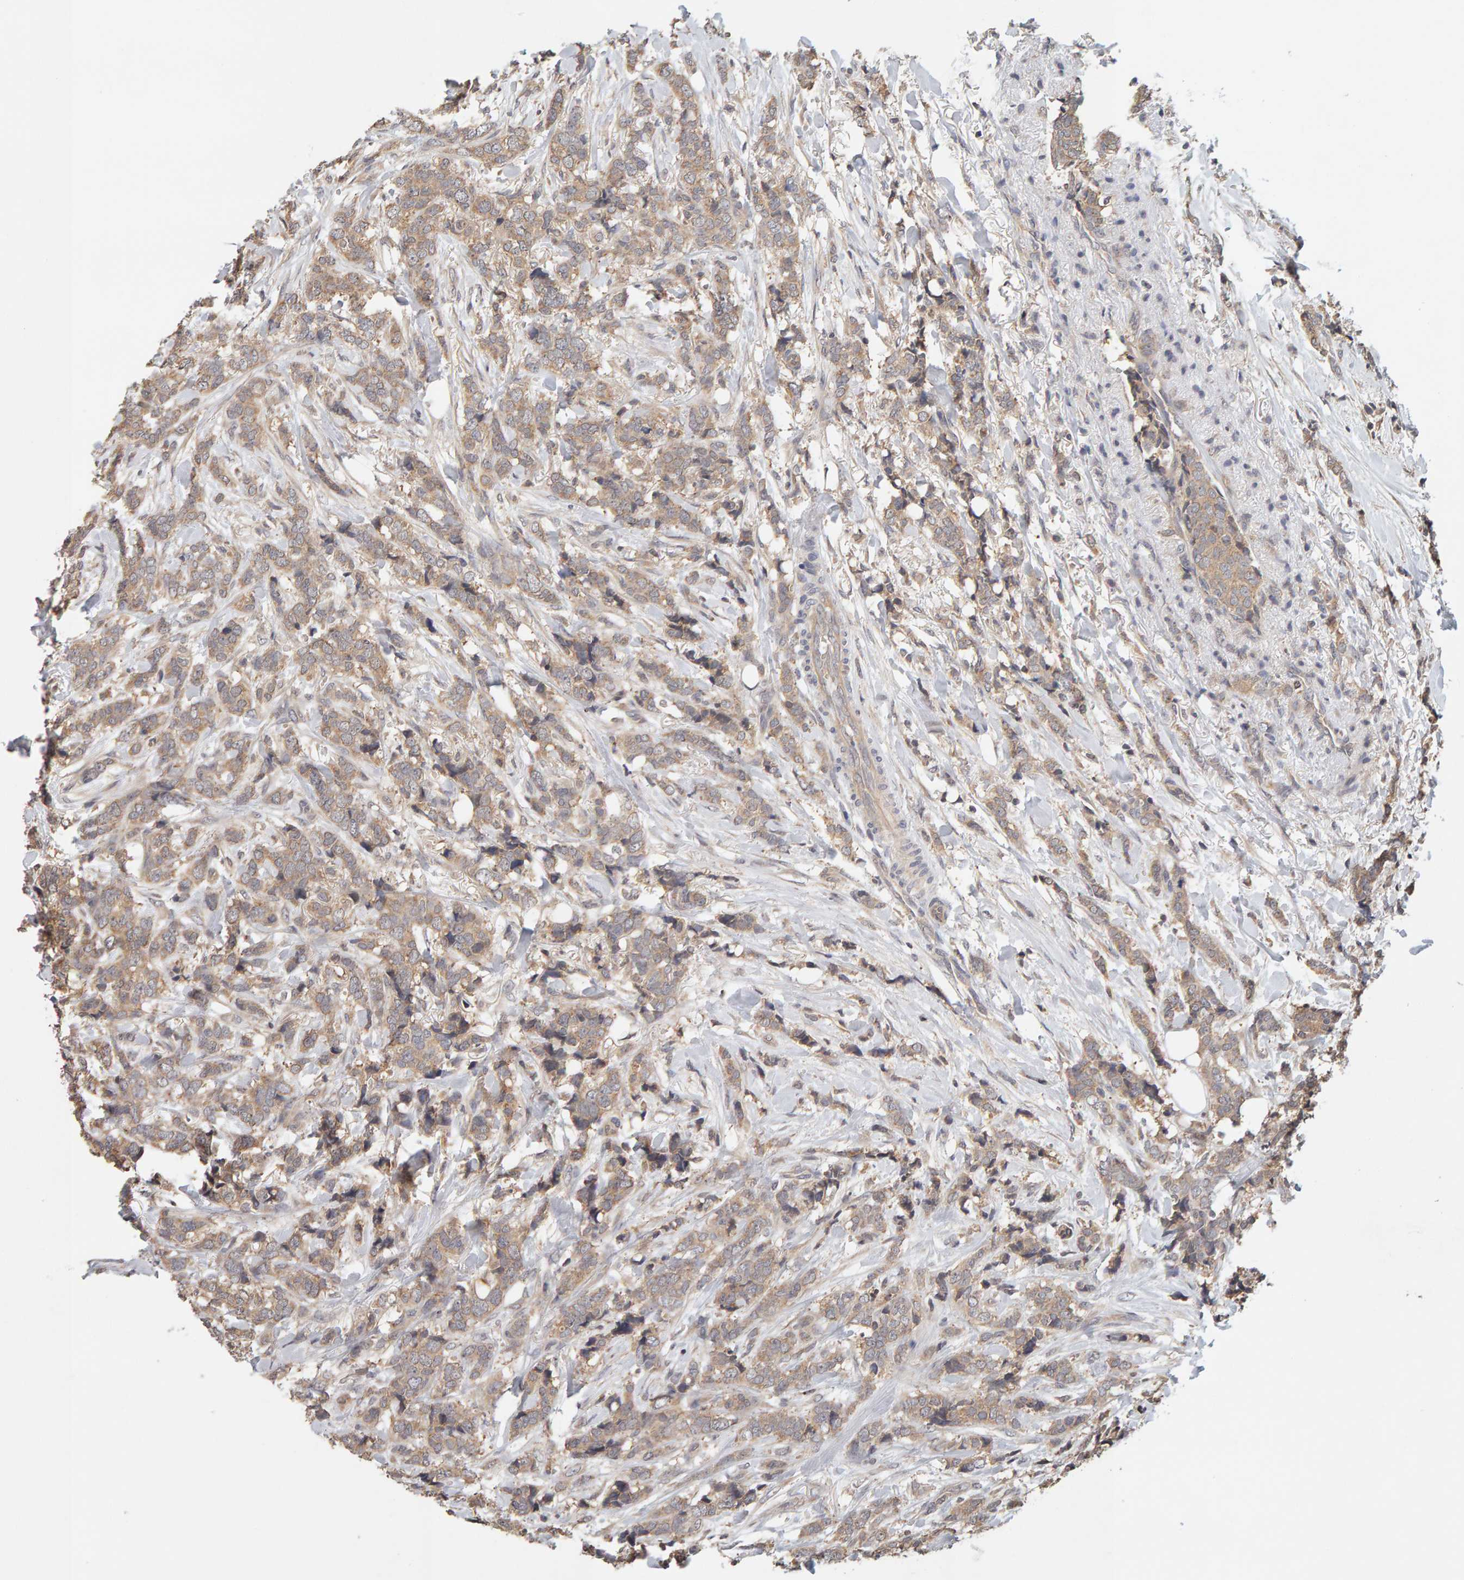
{"staining": {"intensity": "weak", "quantity": ">75%", "location": "cytoplasmic/membranous"}, "tissue": "breast cancer", "cell_type": "Tumor cells", "image_type": "cancer", "snomed": [{"axis": "morphology", "description": "Lobular carcinoma"}, {"axis": "topography", "description": "Skin"}, {"axis": "topography", "description": "Breast"}], "caption": "This image shows breast cancer (lobular carcinoma) stained with IHC to label a protein in brown. The cytoplasmic/membranous of tumor cells show weak positivity for the protein. Nuclei are counter-stained blue.", "gene": "DNAJC7", "patient": {"sex": "female", "age": 46}}